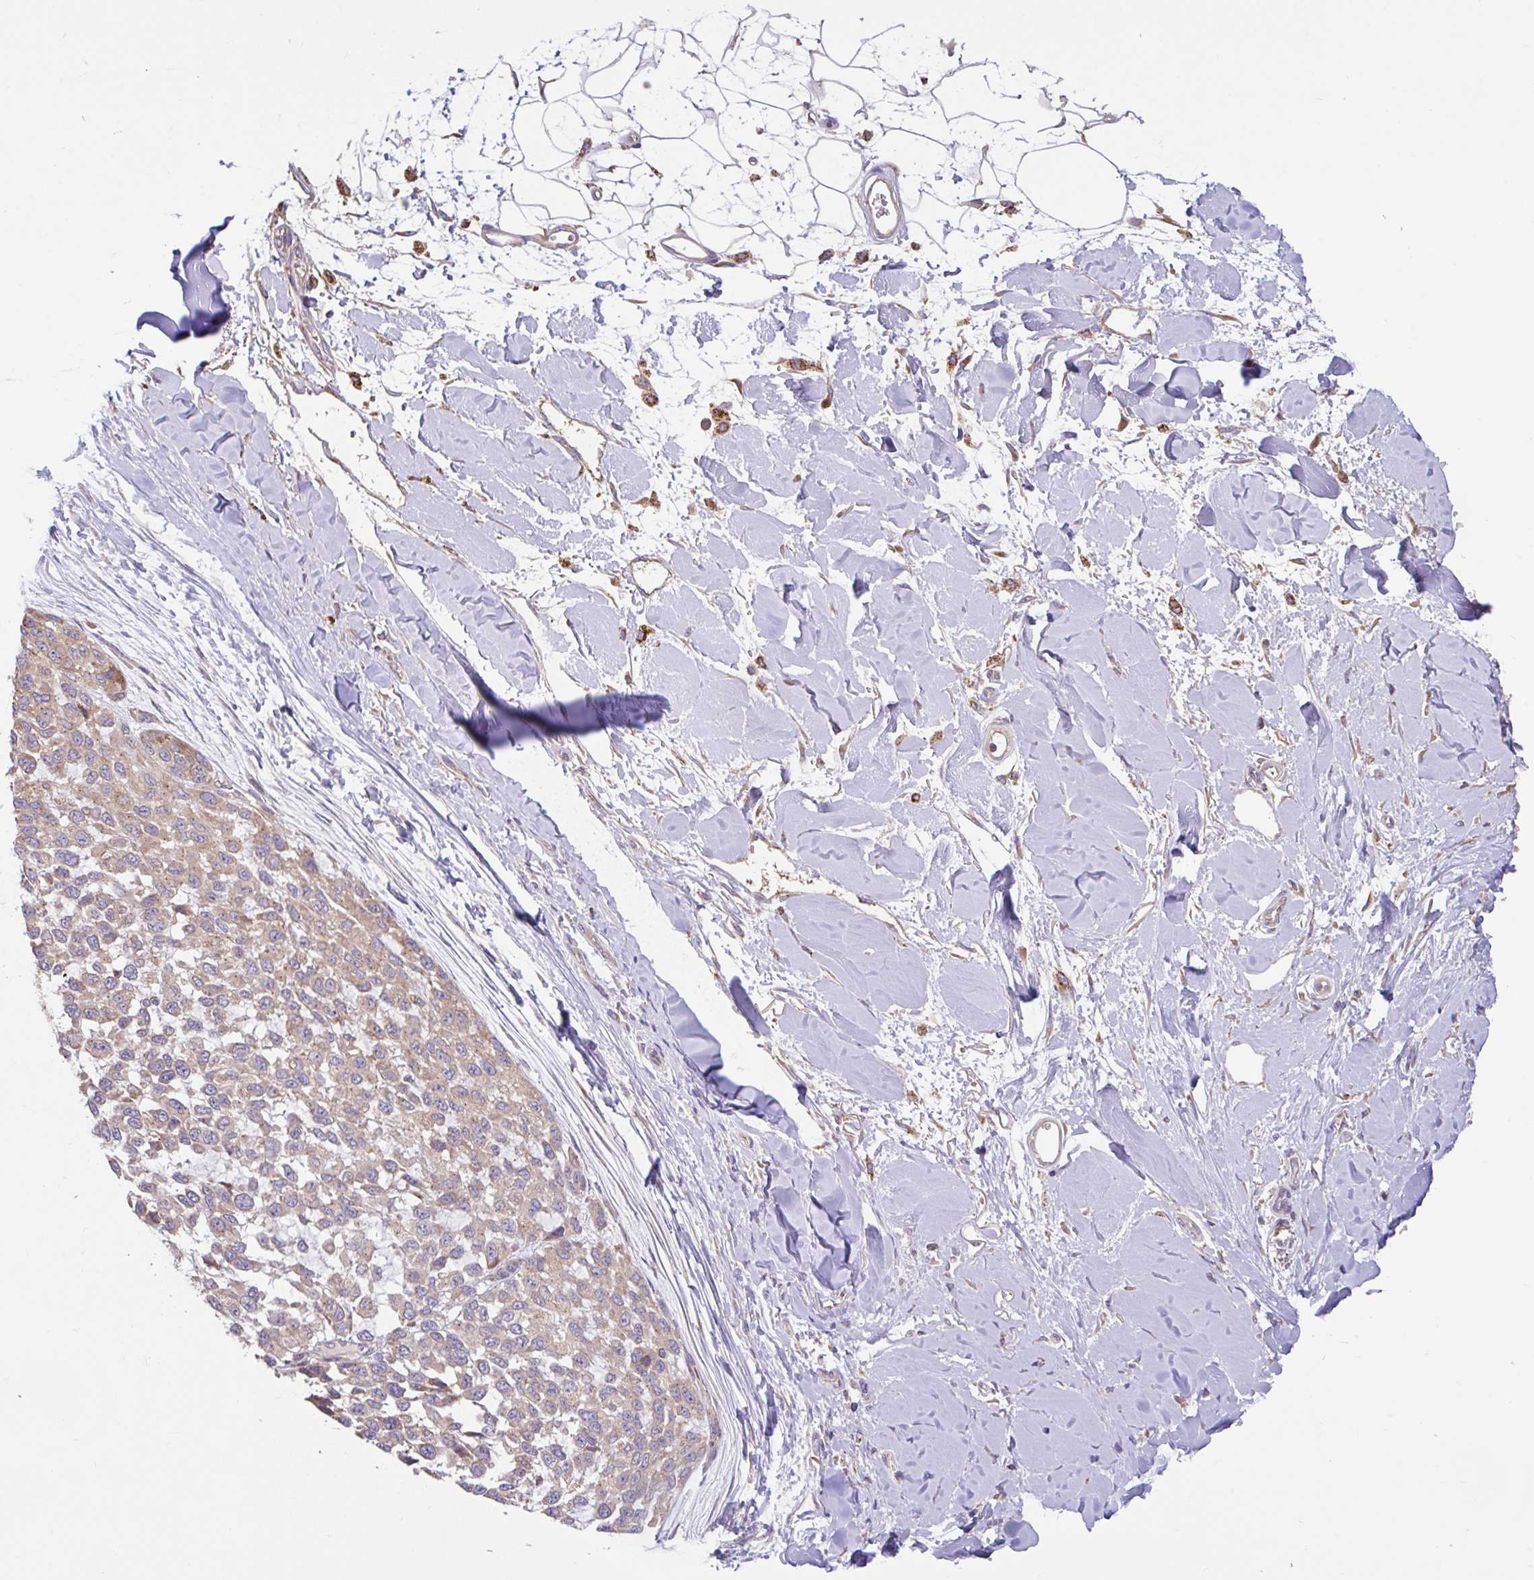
{"staining": {"intensity": "weak", "quantity": "25%-75%", "location": "cytoplasmic/membranous"}, "tissue": "melanoma", "cell_type": "Tumor cells", "image_type": "cancer", "snomed": [{"axis": "morphology", "description": "Malignant melanoma, NOS"}, {"axis": "topography", "description": "Skin"}], "caption": "Immunohistochemistry of human malignant melanoma demonstrates low levels of weak cytoplasmic/membranous staining in approximately 25%-75% of tumor cells.", "gene": "RALBP1", "patient": {"sex": "male", "age": 62}}